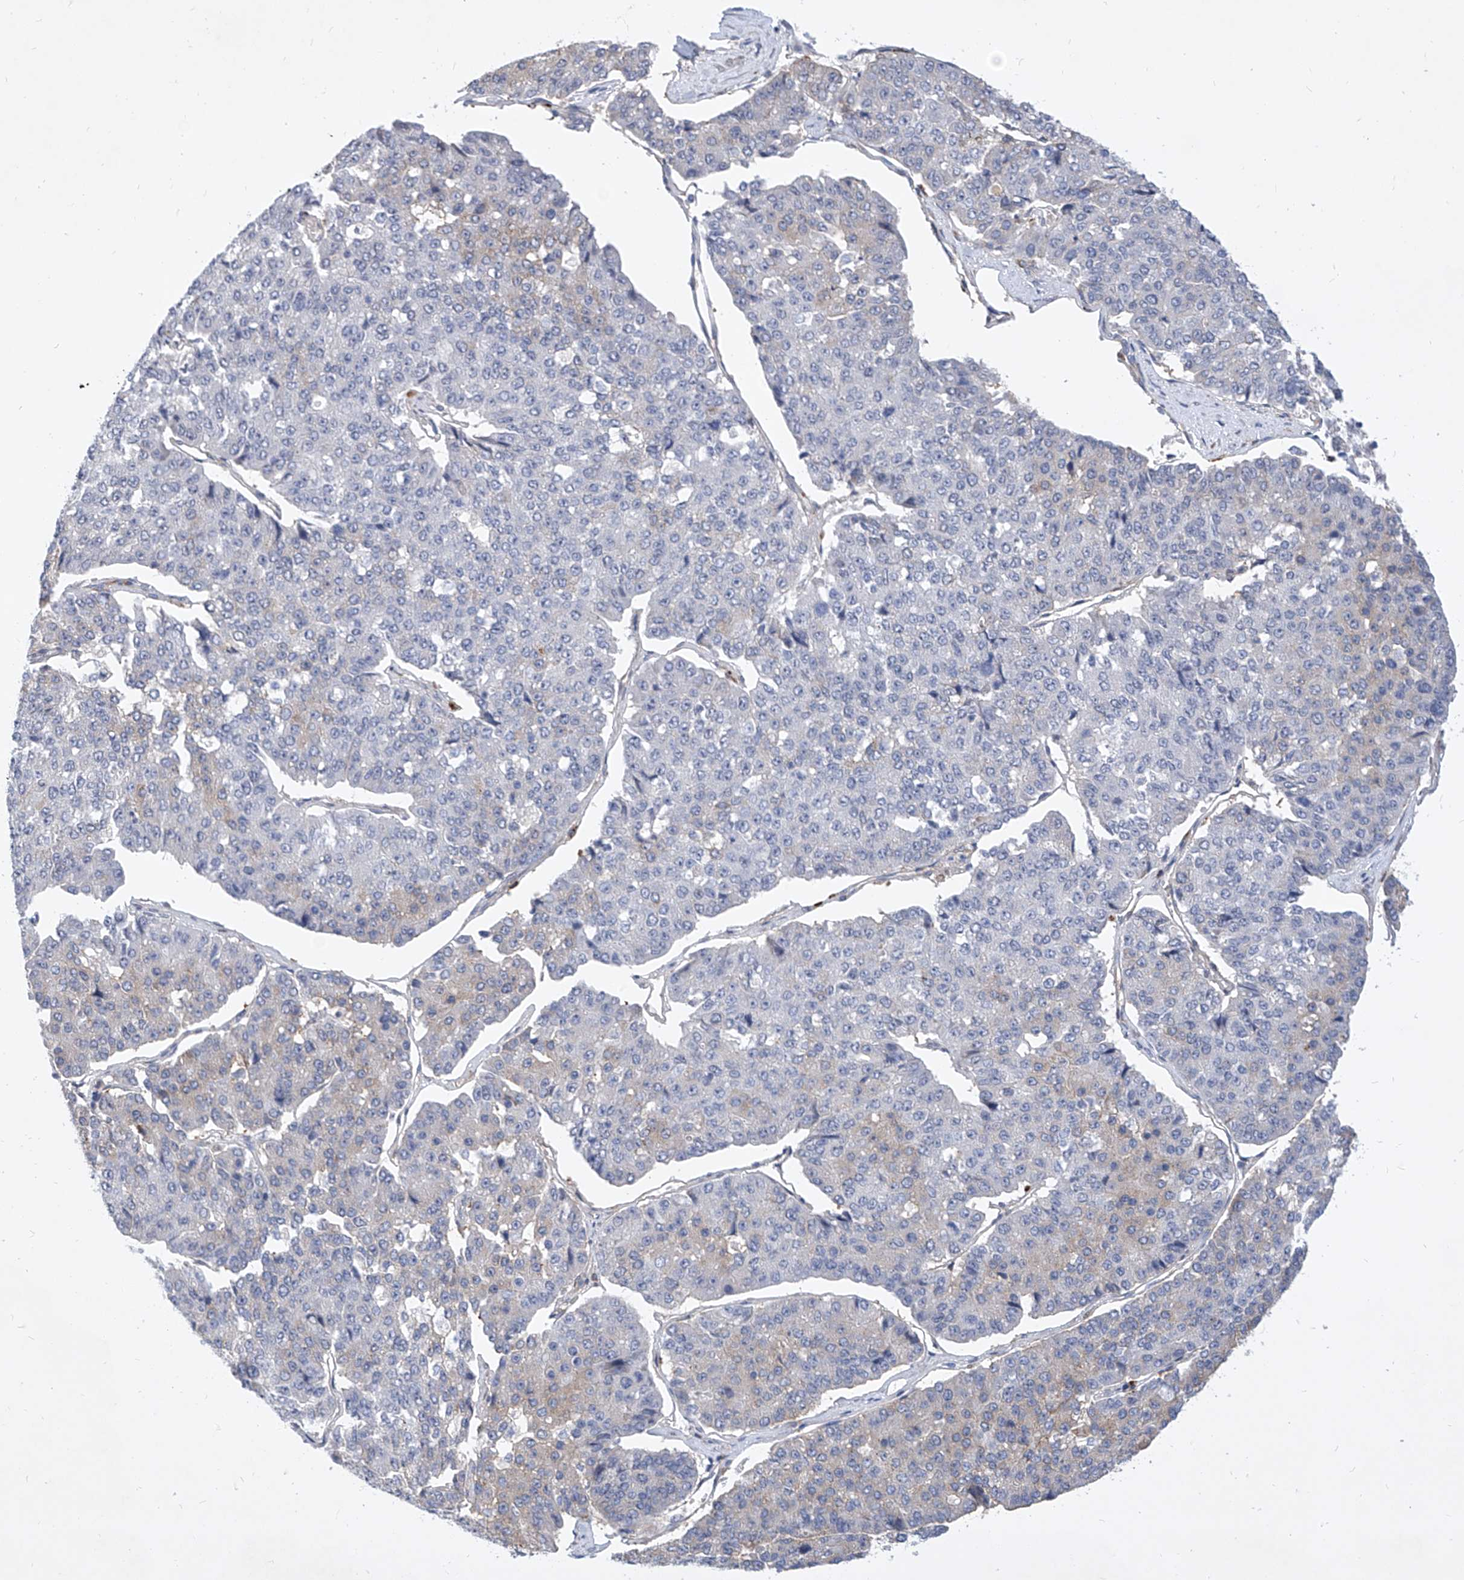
{"staining": {"intensity": "negative", "quantity": "none", "location": "none"}, "tissue": "pancreatic cancer", "cell_type": "Tumor cells", "image_type": "cancer", "snomed": [{"axis": "morphology", "description": "Adenocarcinoma, NOS"}, {"axis": "topography", "description": "Pancreas"}], "caption": "IHC image of human pancreatic adenocarcinoma stained for a protein (brown), which reveals no expression in tumor cells.", "gene": "MX2", "patient": {"sex": "male", "age": 50}}